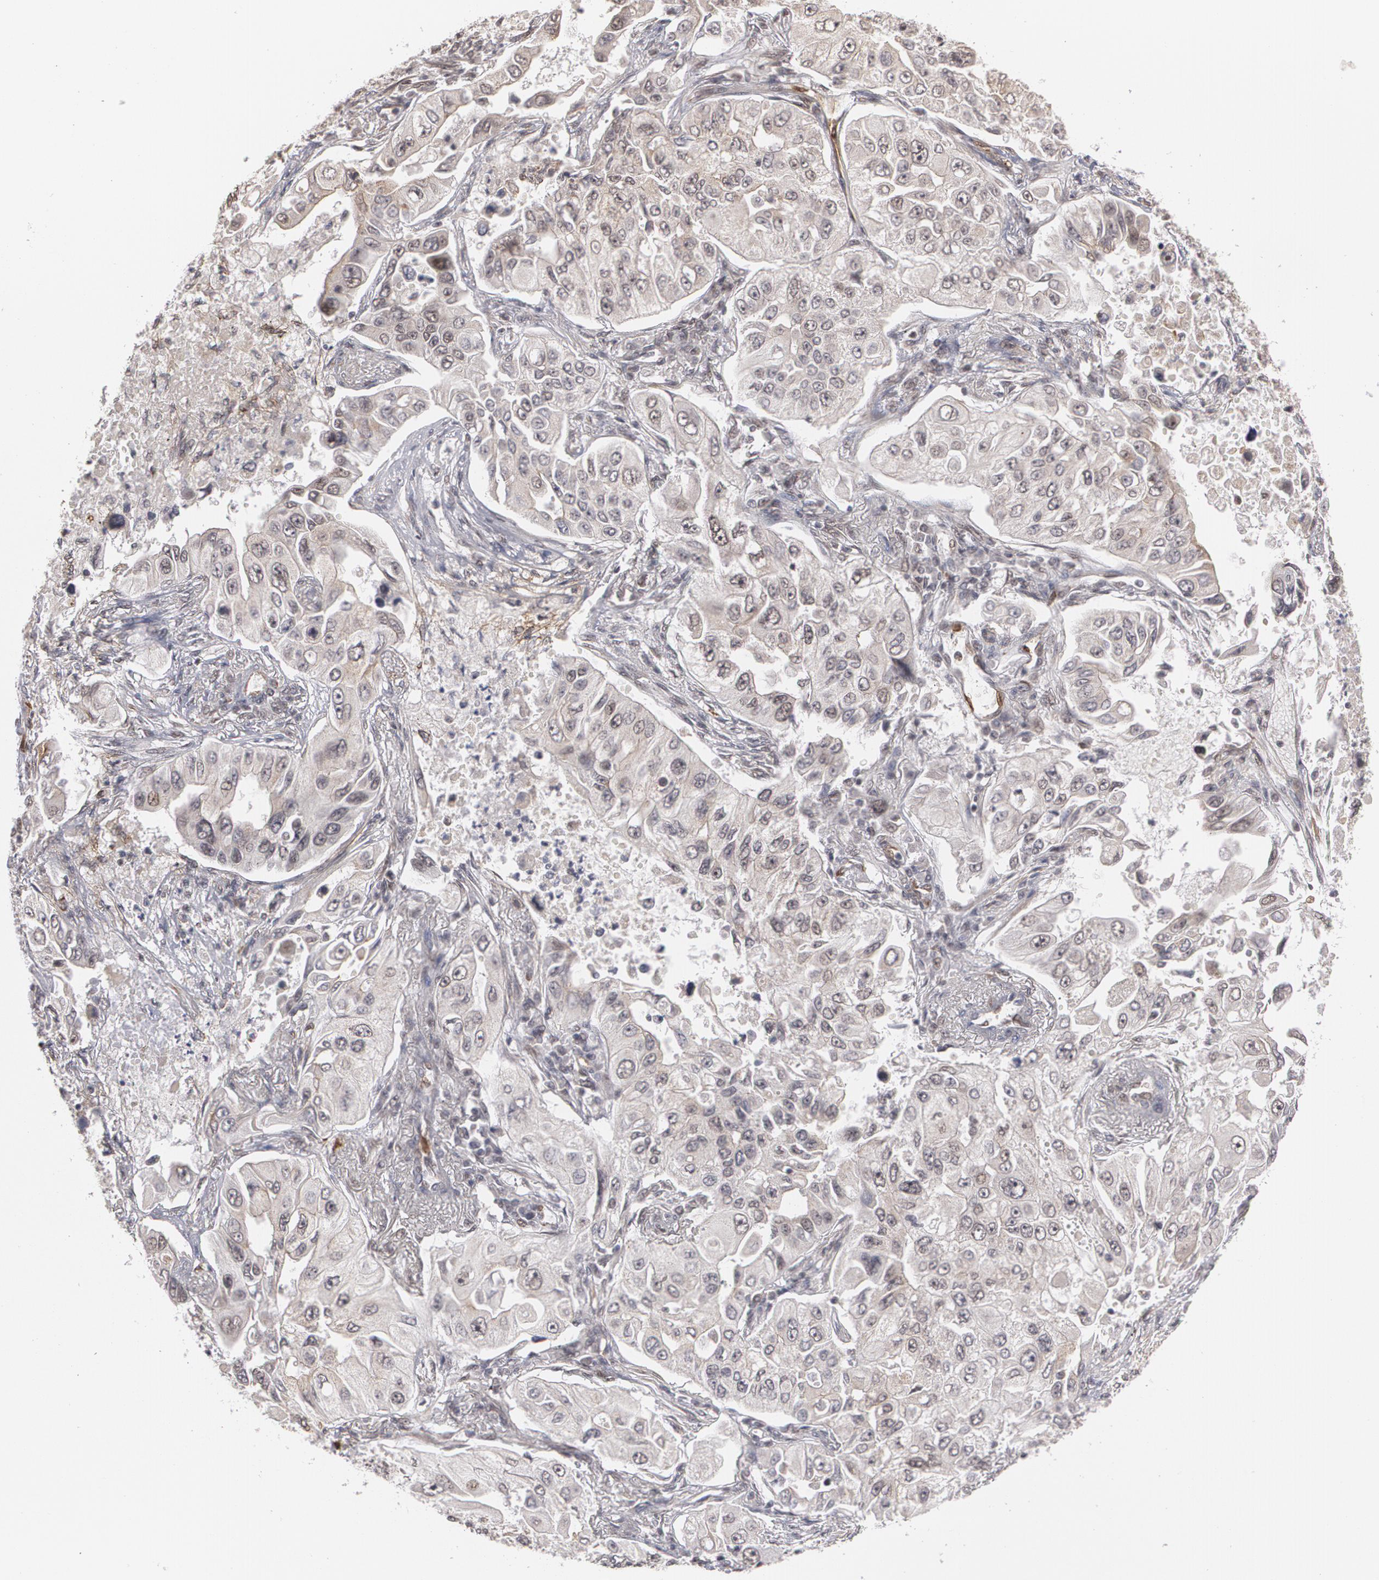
{"staining": {"intensity": "weak", "quantity": "25%-75%", "location": "cytoplasmic/membranous,nuclear"}, "tissue": "lung cancer", "cell_type": "Tumor cells", "image_type": "cancer", "snomed": [{"axis": "morphology", "description": "Adenocarcinoma, NOS"}, {"axis": "topography", "description": "Lung"}], "caption": "A brown stain shows weak cytoplasmic/membranous and nuclear positivity of a protein in lung cancer (adenocarcinoma) tumor cells.", "gene": "ZNF75A", "patient": {"sex": "male", "age": 84}}